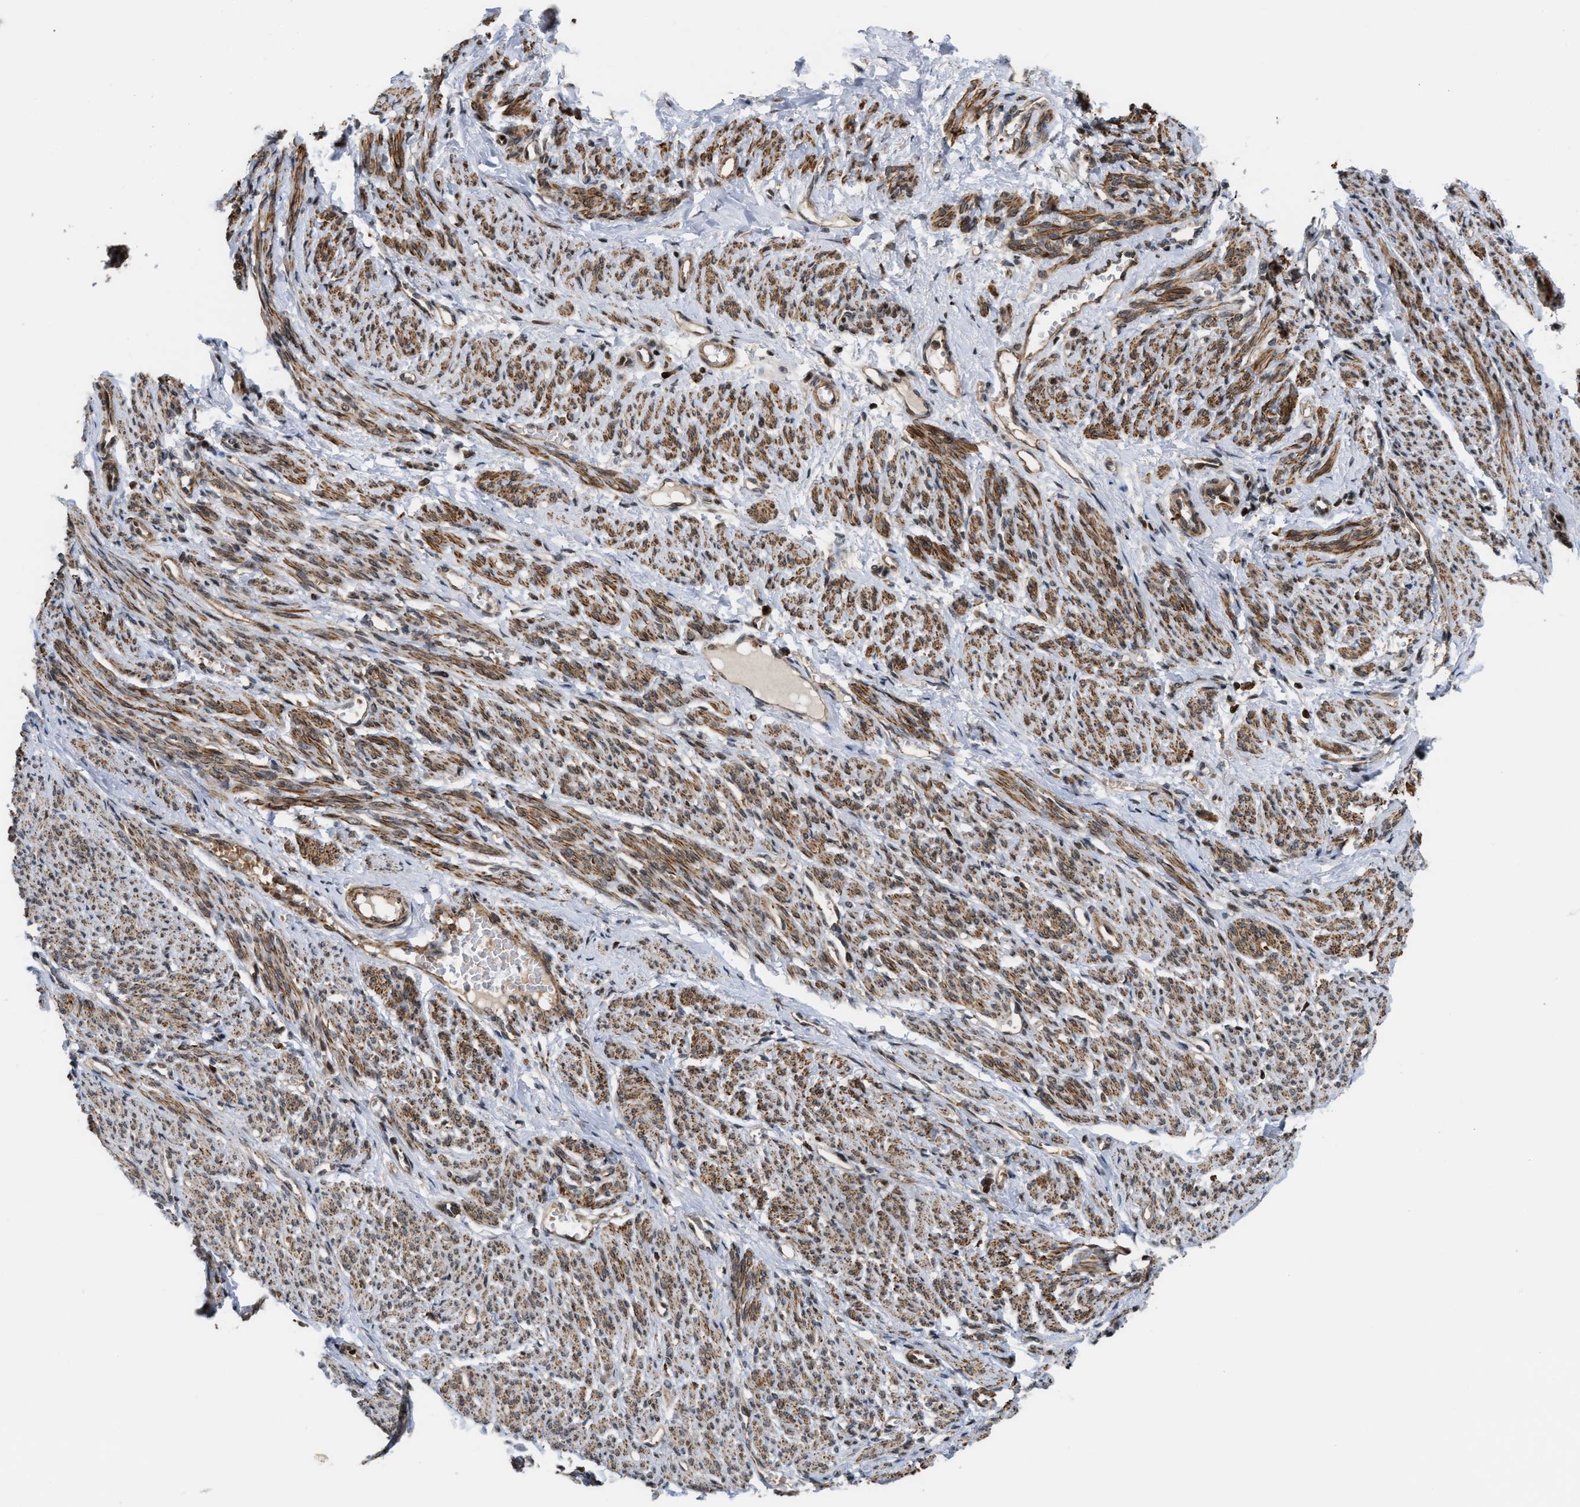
{"staining": {"intensity": "moderate", "quantity": ">75%", "location": "cytoplasmic/membranous"}, "tissue": "smooth muscle", "cell_type": "Smooth muscle cells", "image_type": "normal", "snomed": [{"axis": "morphology", "description": "Normal tissue, NOS"}, {"axis": "topography", "description": "Smooth muscle"}], "caption": "The photomicrograph exhibits staining of benign smooth muscle, revealing moderate cytoplasmic/membranous protein staining (brown color) within smooth muscle cells.", "gene": "STAU2", "patient": {"sex": "female", "age": 65}}